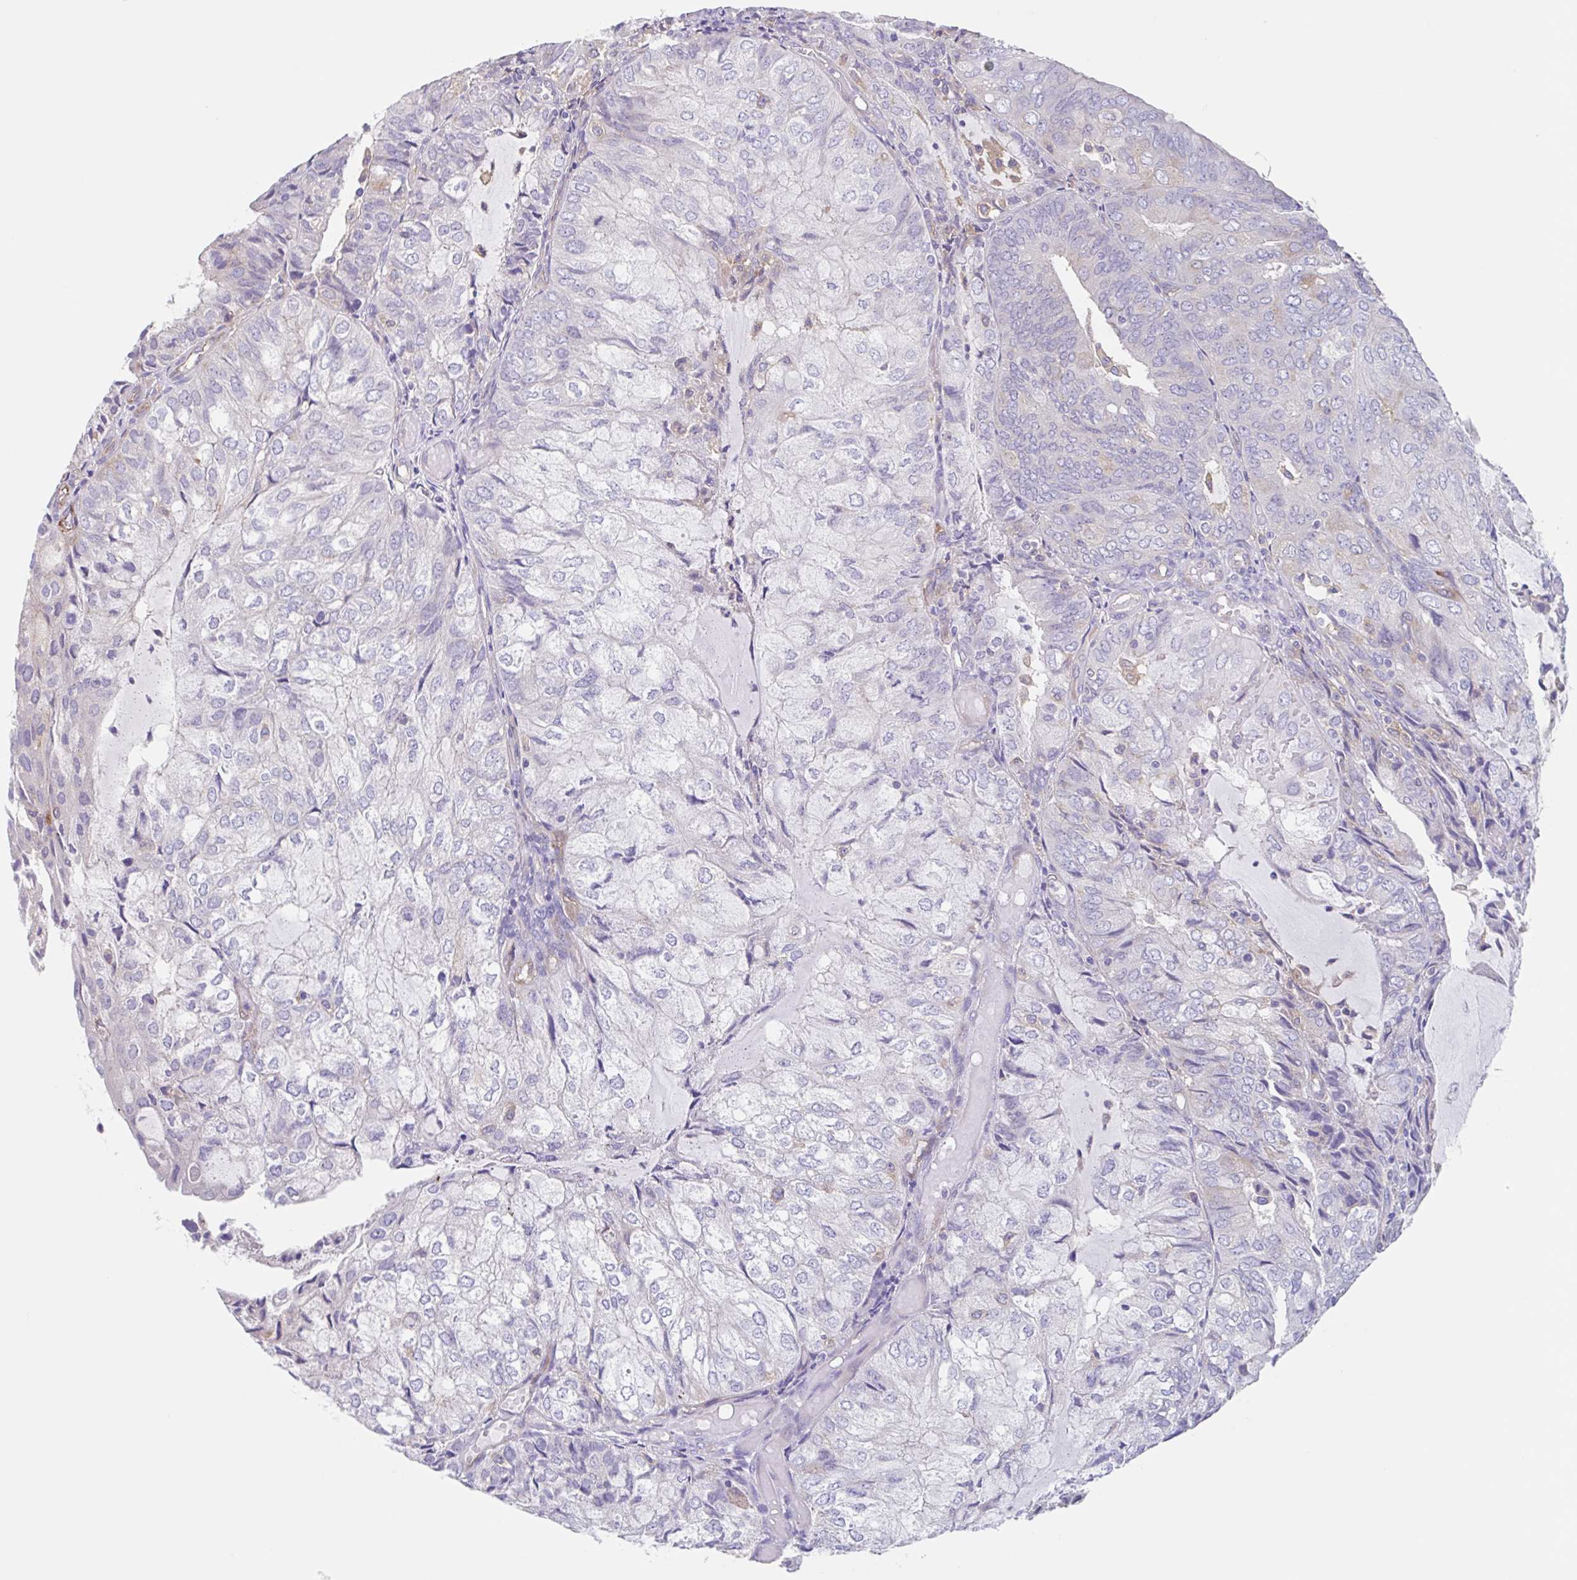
{"staining": {"intensity": "negative", "quantity": "none", "location": "none"}, "tissue": "endometrial cancer", "cell_type": "Tumor cells", "image_type": "cancer", "snomed": [{"axis": "morphology", "description": "Adenocarcinoma, NOS"}, {"axis": "topography", "description": "Endometrium"}], "caption": "The IHC micrograph has no significant staining in tumor cells of endometrial adenocarcinoma tissue.", "gene": "EHD4", "patient": {"sex": "female", "age": 81}}